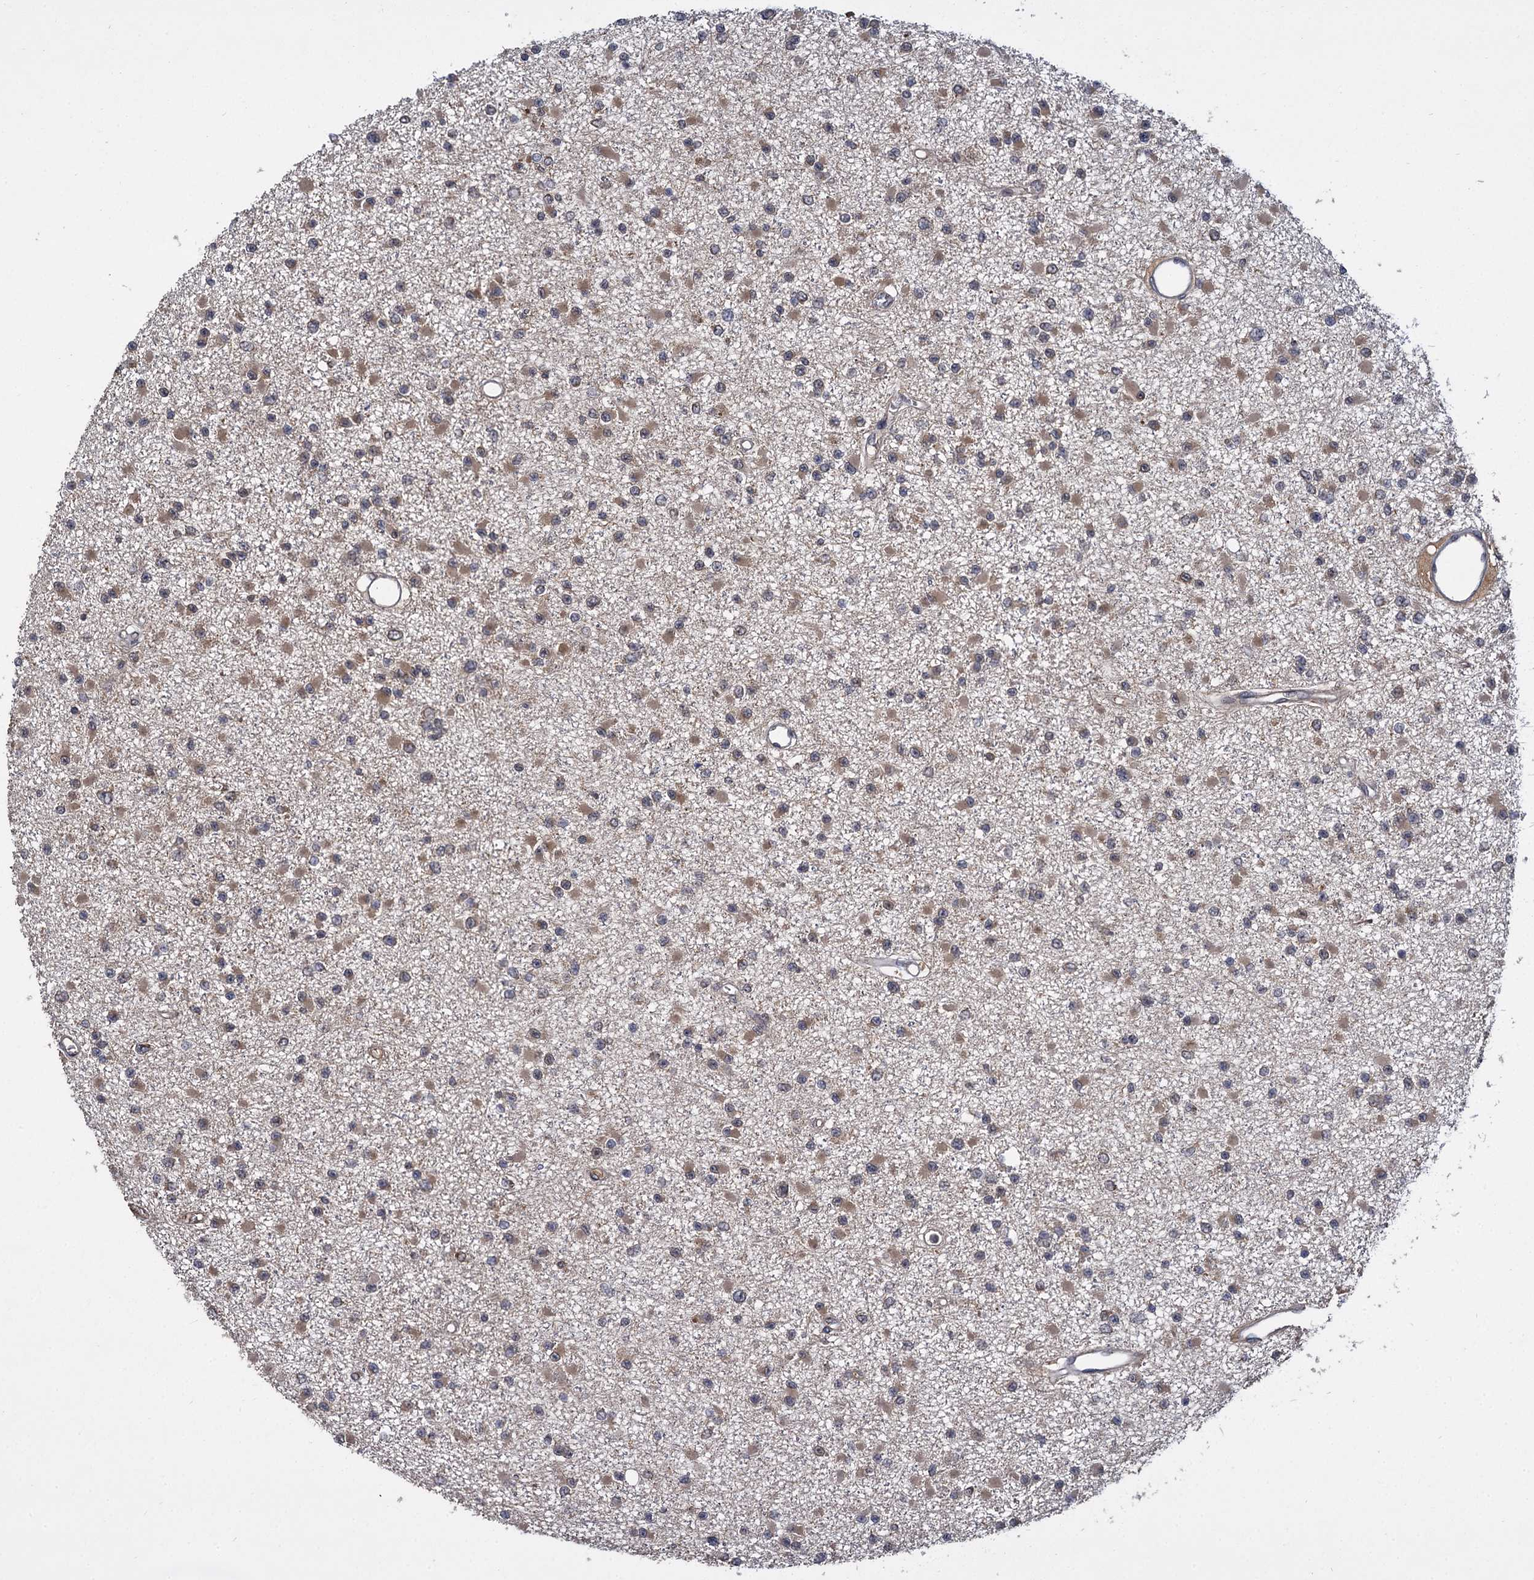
{"staining": {"intensity": "weak", "quantity": "25%-75%", "location": "cytoplasmic/membranous"}, "tissue": "glioma", "cell_type": "Tumor cells", "image_type": "cancer", "snomed": [{"axis": "morphology", "description": "Glioma, malignant, Low grade"}, {"axis": "topography", "description": "Brain"}], "caption": "Immunohistochemistry (DAB) staining of human glioma displays weak cytoplasmic/membranous protein expression in approximately 25%-75% of tumor cells. The staining was performed using DAB (3,3'-diaminobenzidine), with brown indicating positive protein expression. Nuclei are stained blue with hematoxylin.", "gene": "INPPL1", "patient": {"sex": "female", "age": 22}}